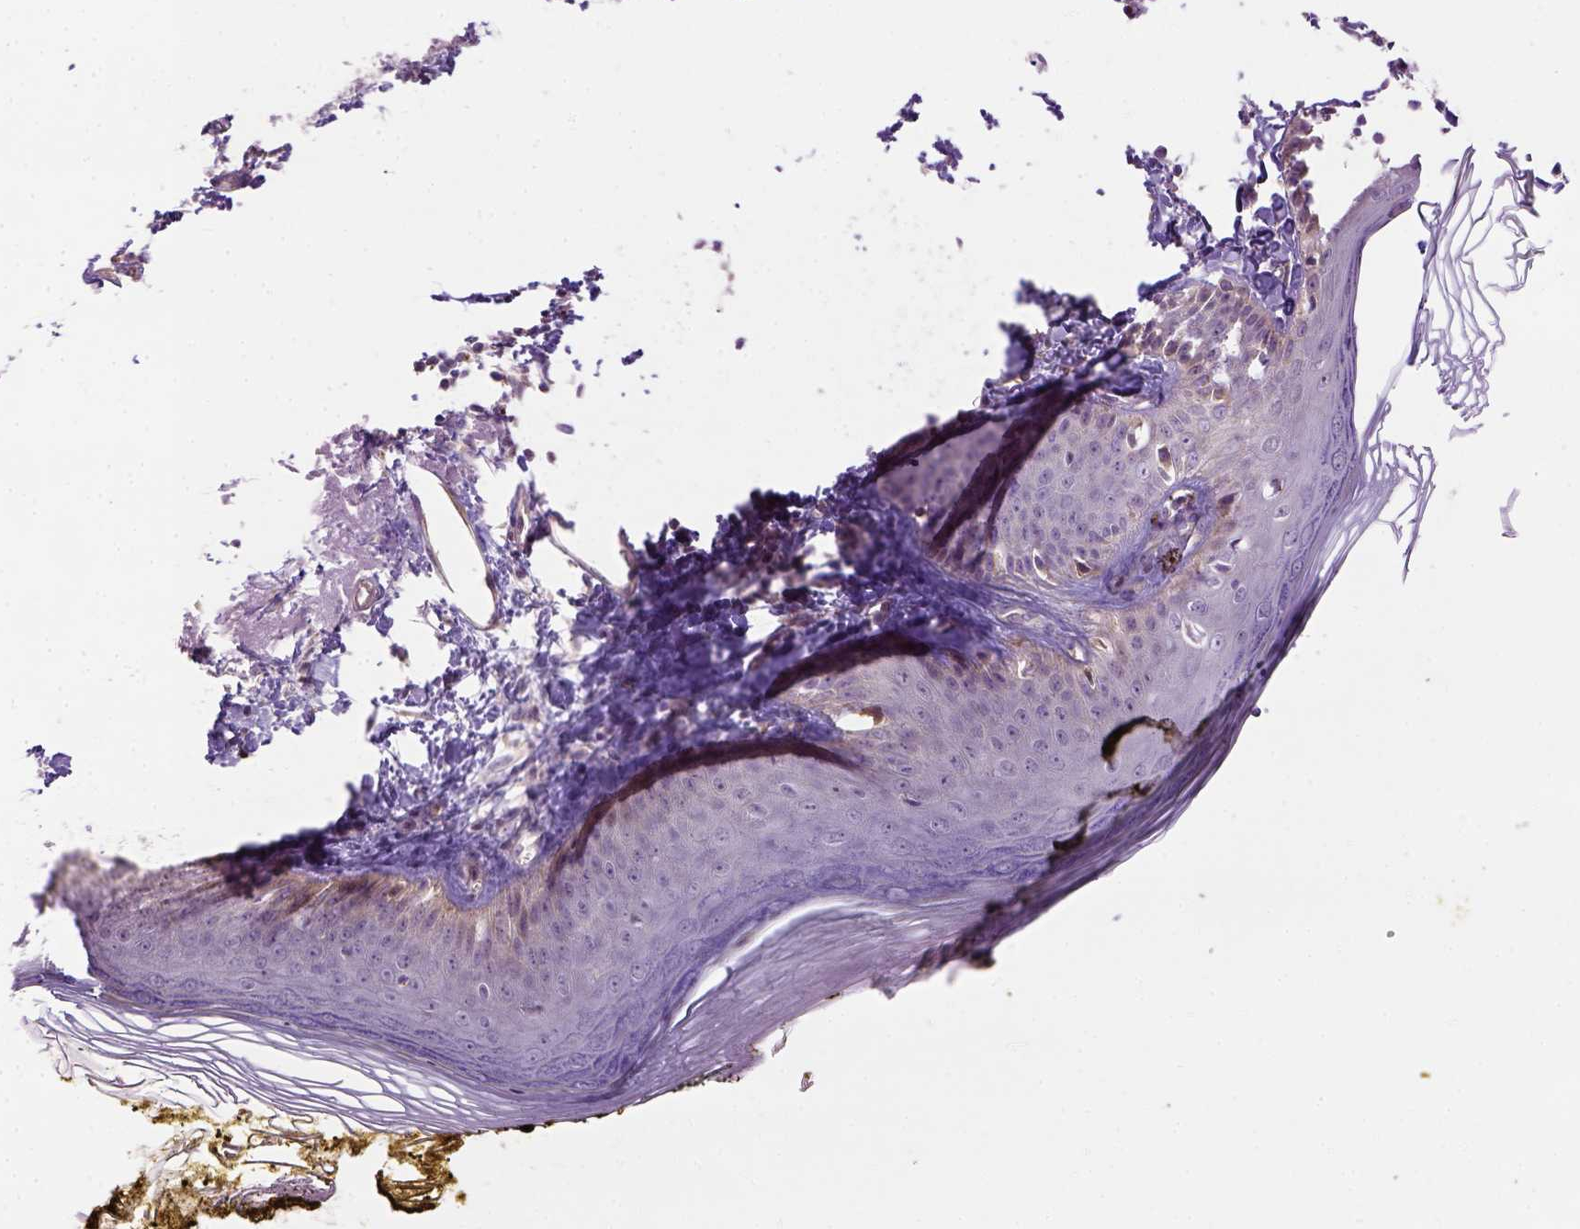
{"staining": {"intensity": "negative", "quantity": "none", "location": "none"}, "tissue": "skin", "cell_type": "Fibroblasts", "image_type": "normal", "snomed": [{"axis": "morphology", "description": "Normal tissue, NOS"}, {"axis": "topography", "description": "Skin"}], "caption": "This is an immunohistochemistry micrograph of normal human skin. There is no expression in fibroblasts.", "gene": "KAZN", "patient": {"sex": "male", "age": 76}}